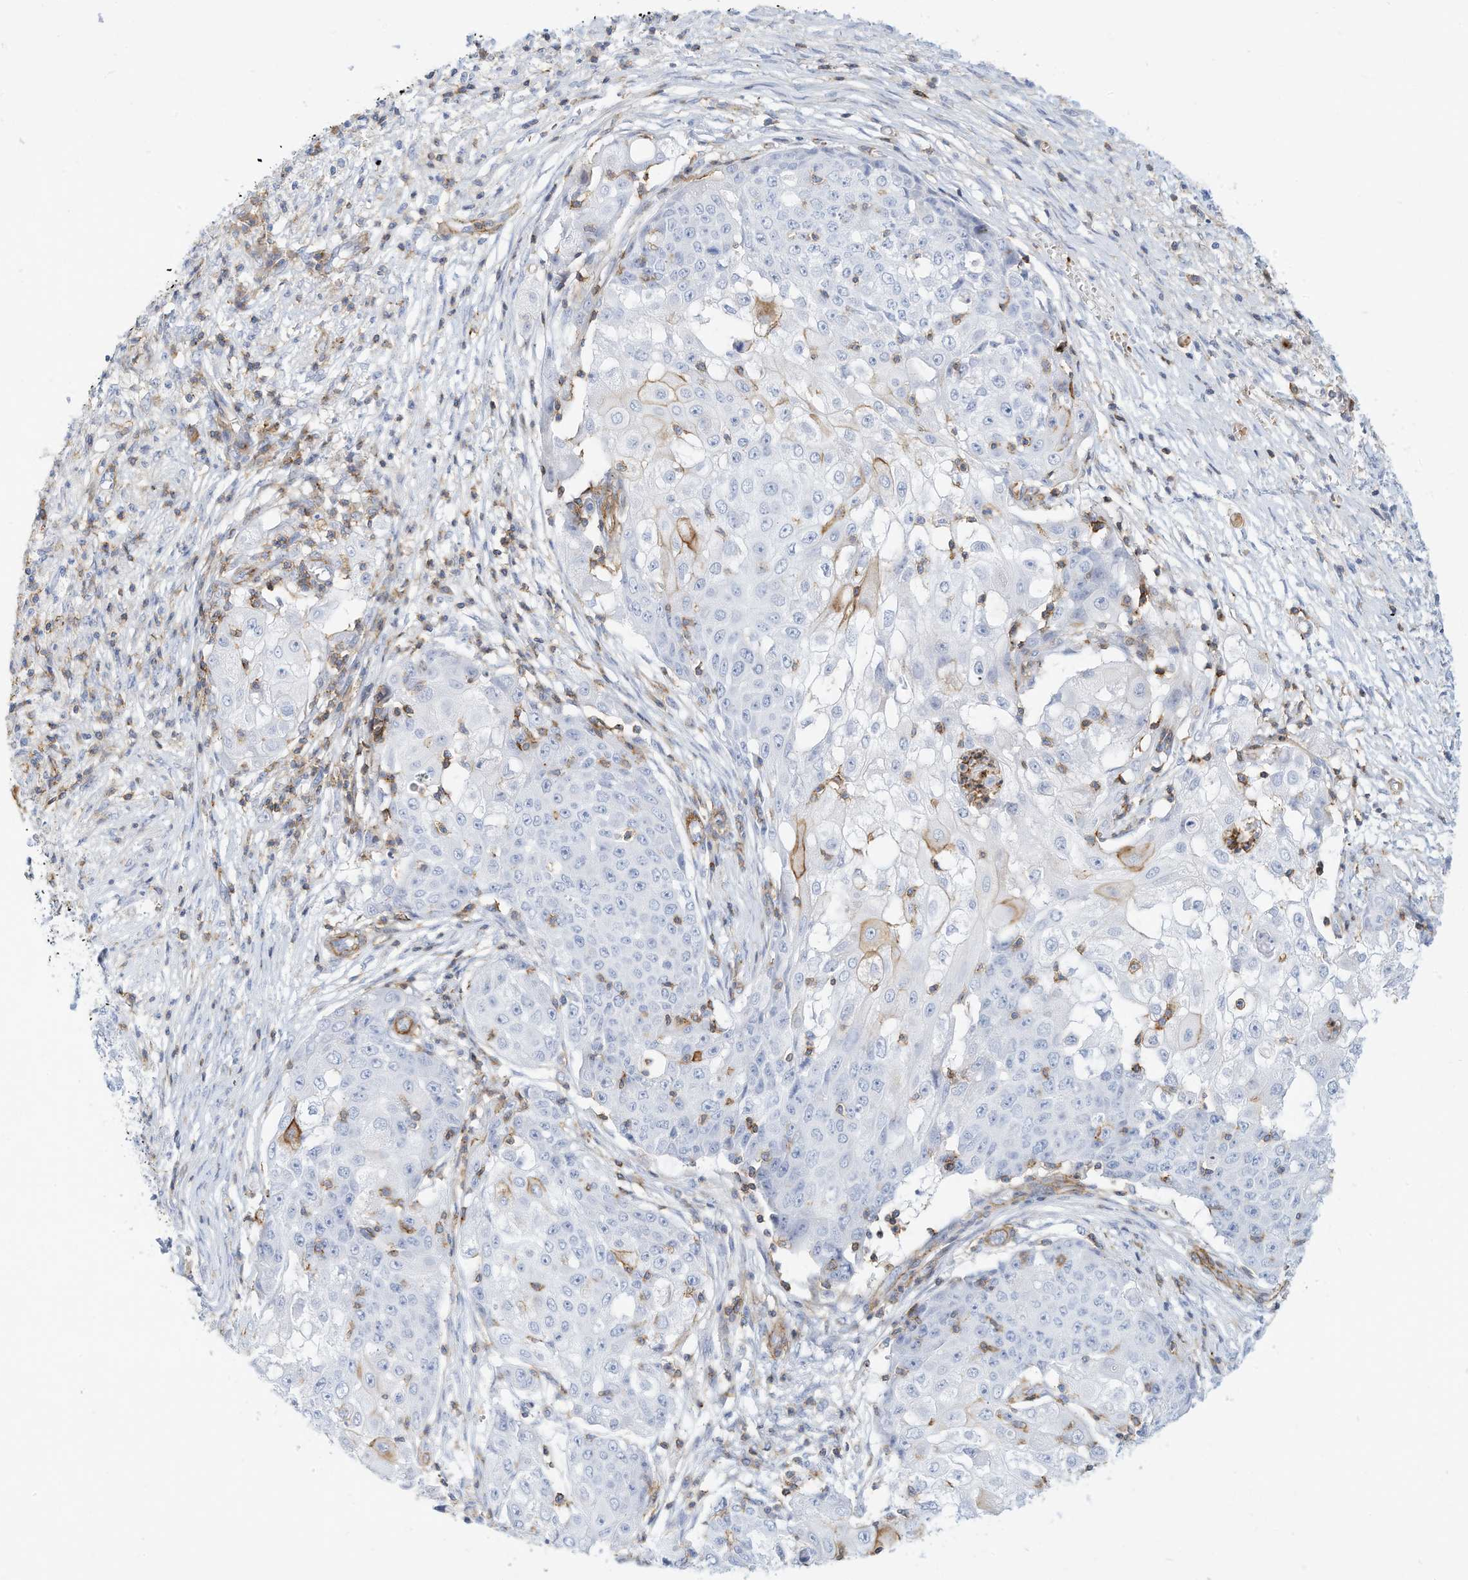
{"staining": {"intensity": "weak", "quantity": "<25%", "location": "cytoplasmic/membranous"}, "tissue": "ovarian cancer", "cell_type": "Tumor cells", "image_type": "cancer", "snomed": [{"axis": "morphology", "description": "Carcinoma, endometroid"}, {"axis": "topography", "description": "Ovary"}], "caption": "Endometroid carcinoma (ovarian) stained for a protein using immunohistochemistry exhibits no staining tumor cells.", "gene": "TXNDC9", "patient": {"sex": "female", "age": 42}}